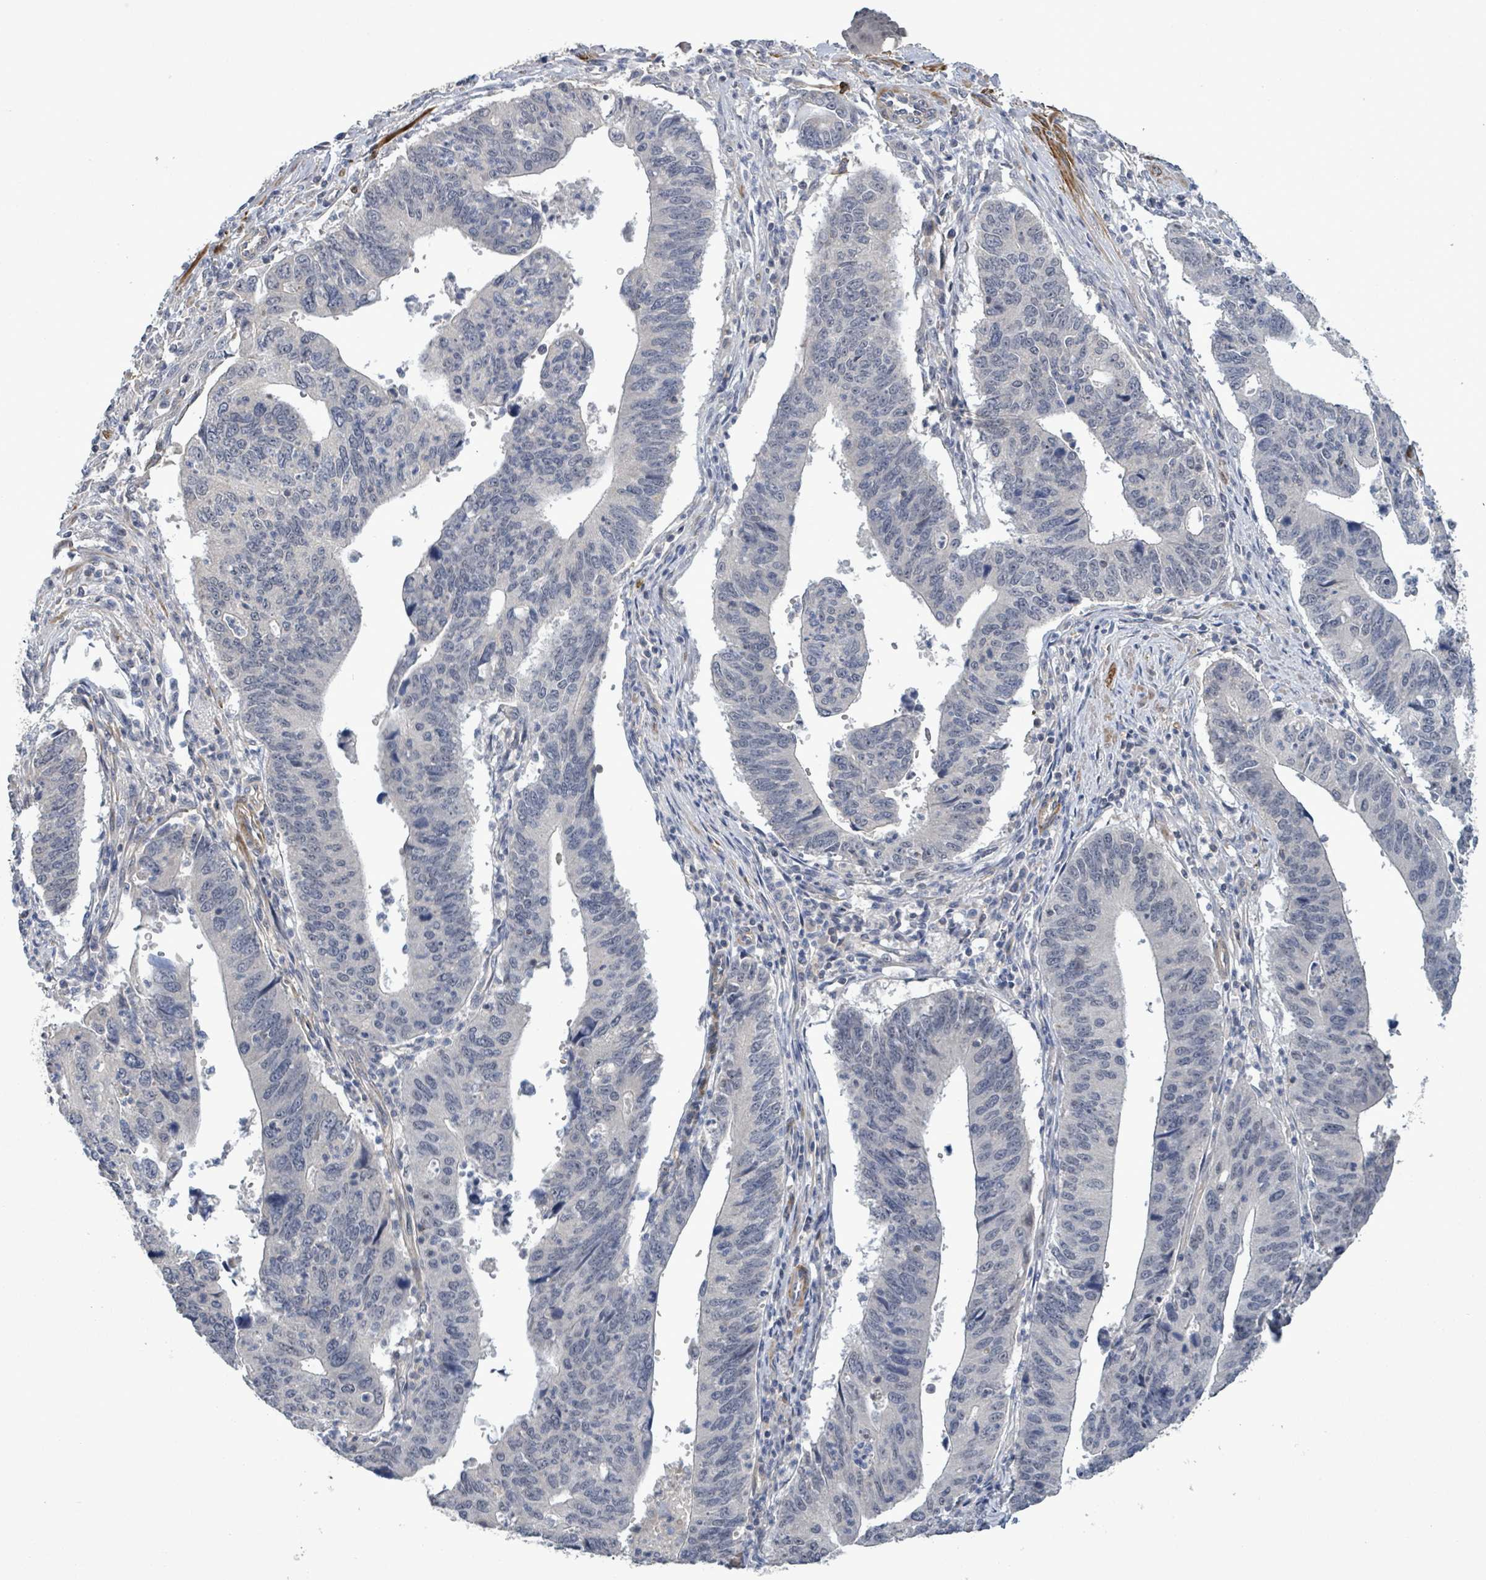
{"staining": {"intensity": "negative", "quantity": "none", "location": "none"}, "tissue": "stomach cancer", "cell_type": "Tumor cells", "image_type": "cancer", "snomed": [{"axis": "morphology", "description": "Adenocarcinoma, NOS"}, {"axis": "topography", "description": "Stomach"}], "caption": "High power microscopy micrograph of an IHC histopathology image of stomach cancer, revealing no significant positivity in tumor cells. (DAB IHC visualized using brightfield microscopy, high magnification).", "gene": "AMMECR1", "patient": {"sex": "male", "age": 59}}